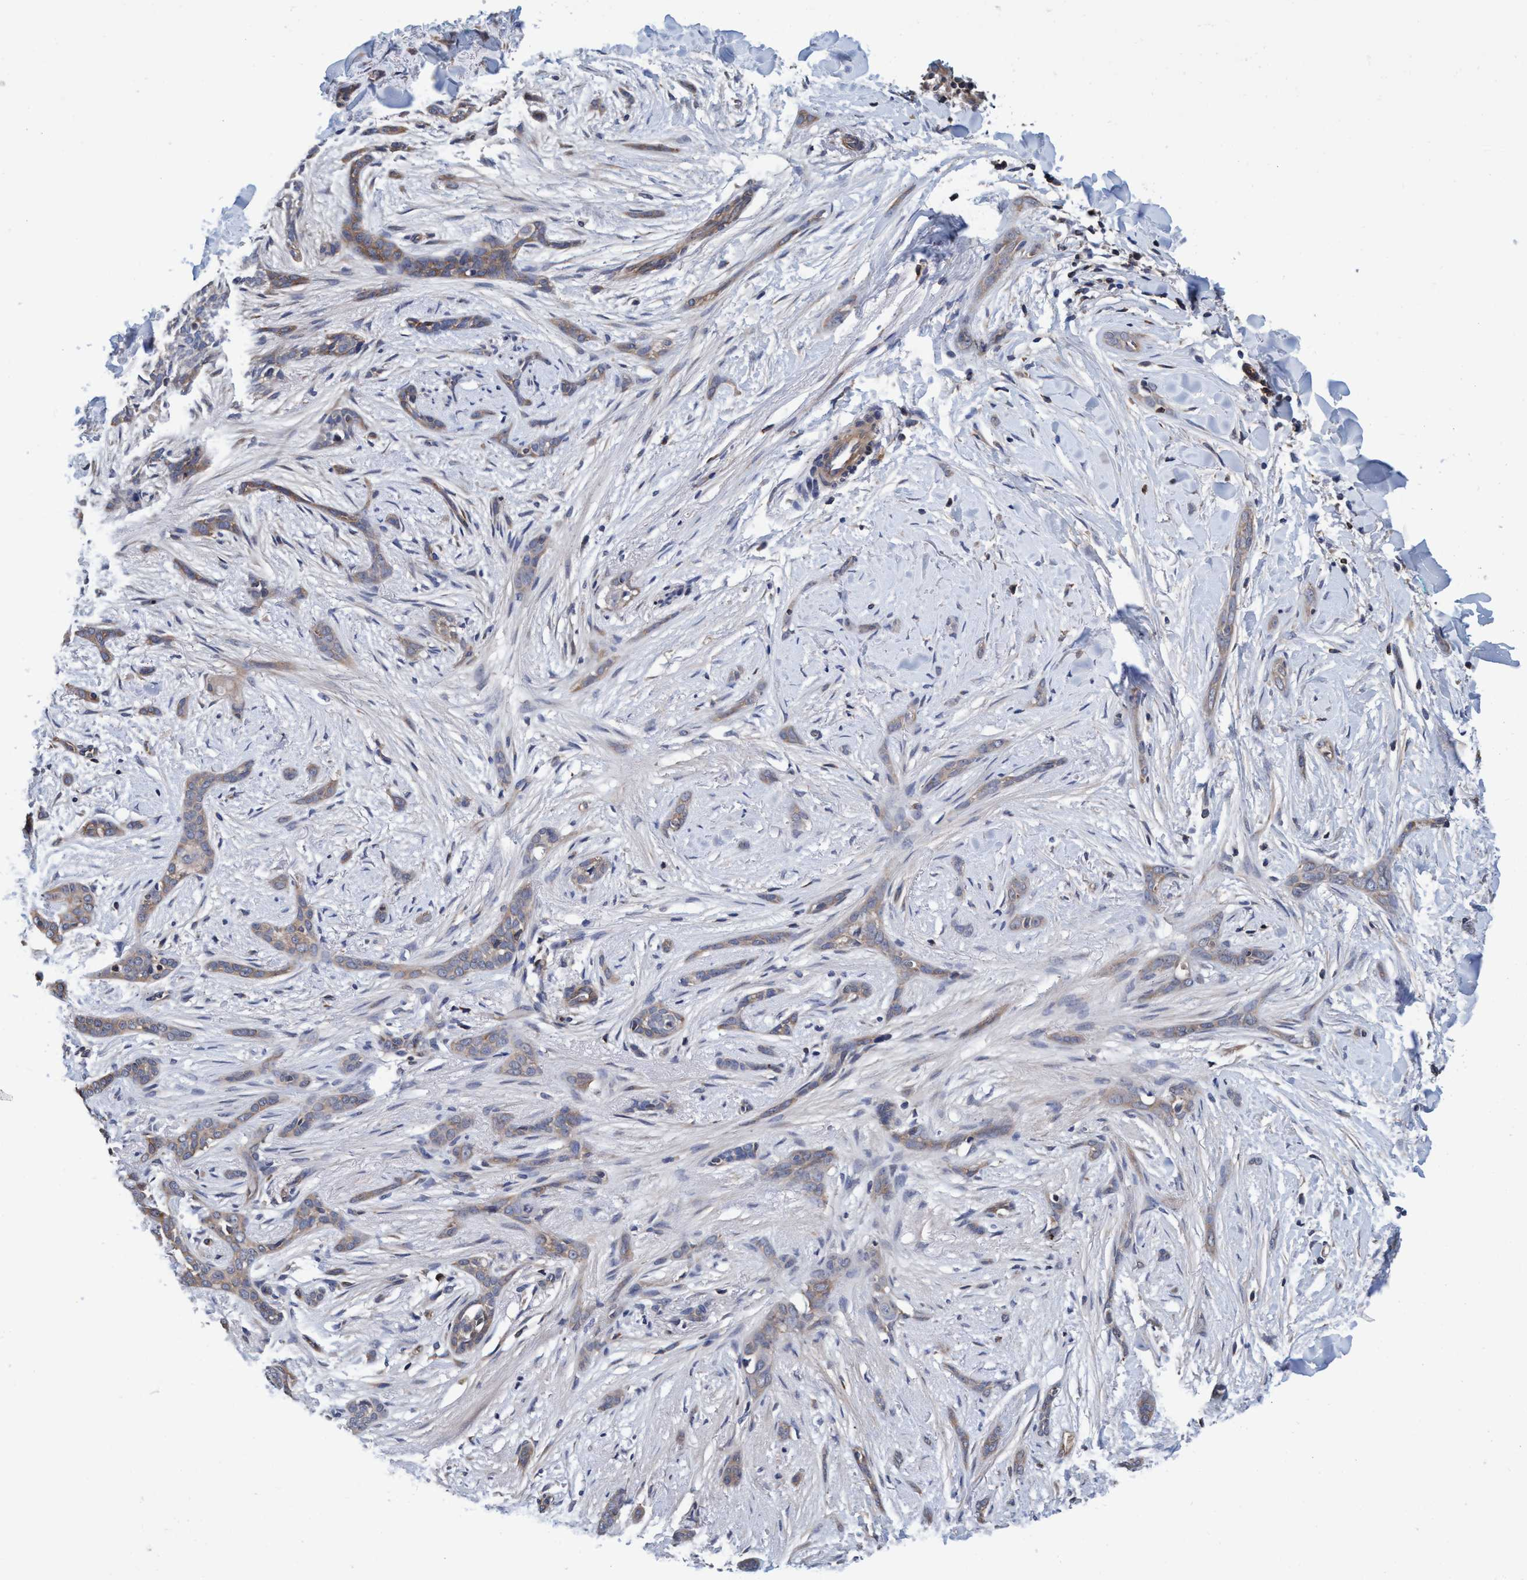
{"staining": {"intensity": "weak", "quantity": ">75%", "location": "cytoplasmic/membranous"}, "tissue": "skin cancer", "cell_type": "Tumor cells", "image_type": "cancer", "snomed": [{"axis": "morphology", "description": "Basal cell carcinoma"}, {"axis": "morphology", "description": "Adnexal tumor, benign"}, {"axis": "topography", "description": "Skin"}], "caption": "Weak cytoplasmic/membranous protein staining is seen in about >75% of tumor cells in basal cell carcinoma (skin).", "gene": "CALCOCO2", "patient": {"sex": "female", "age": 42}}